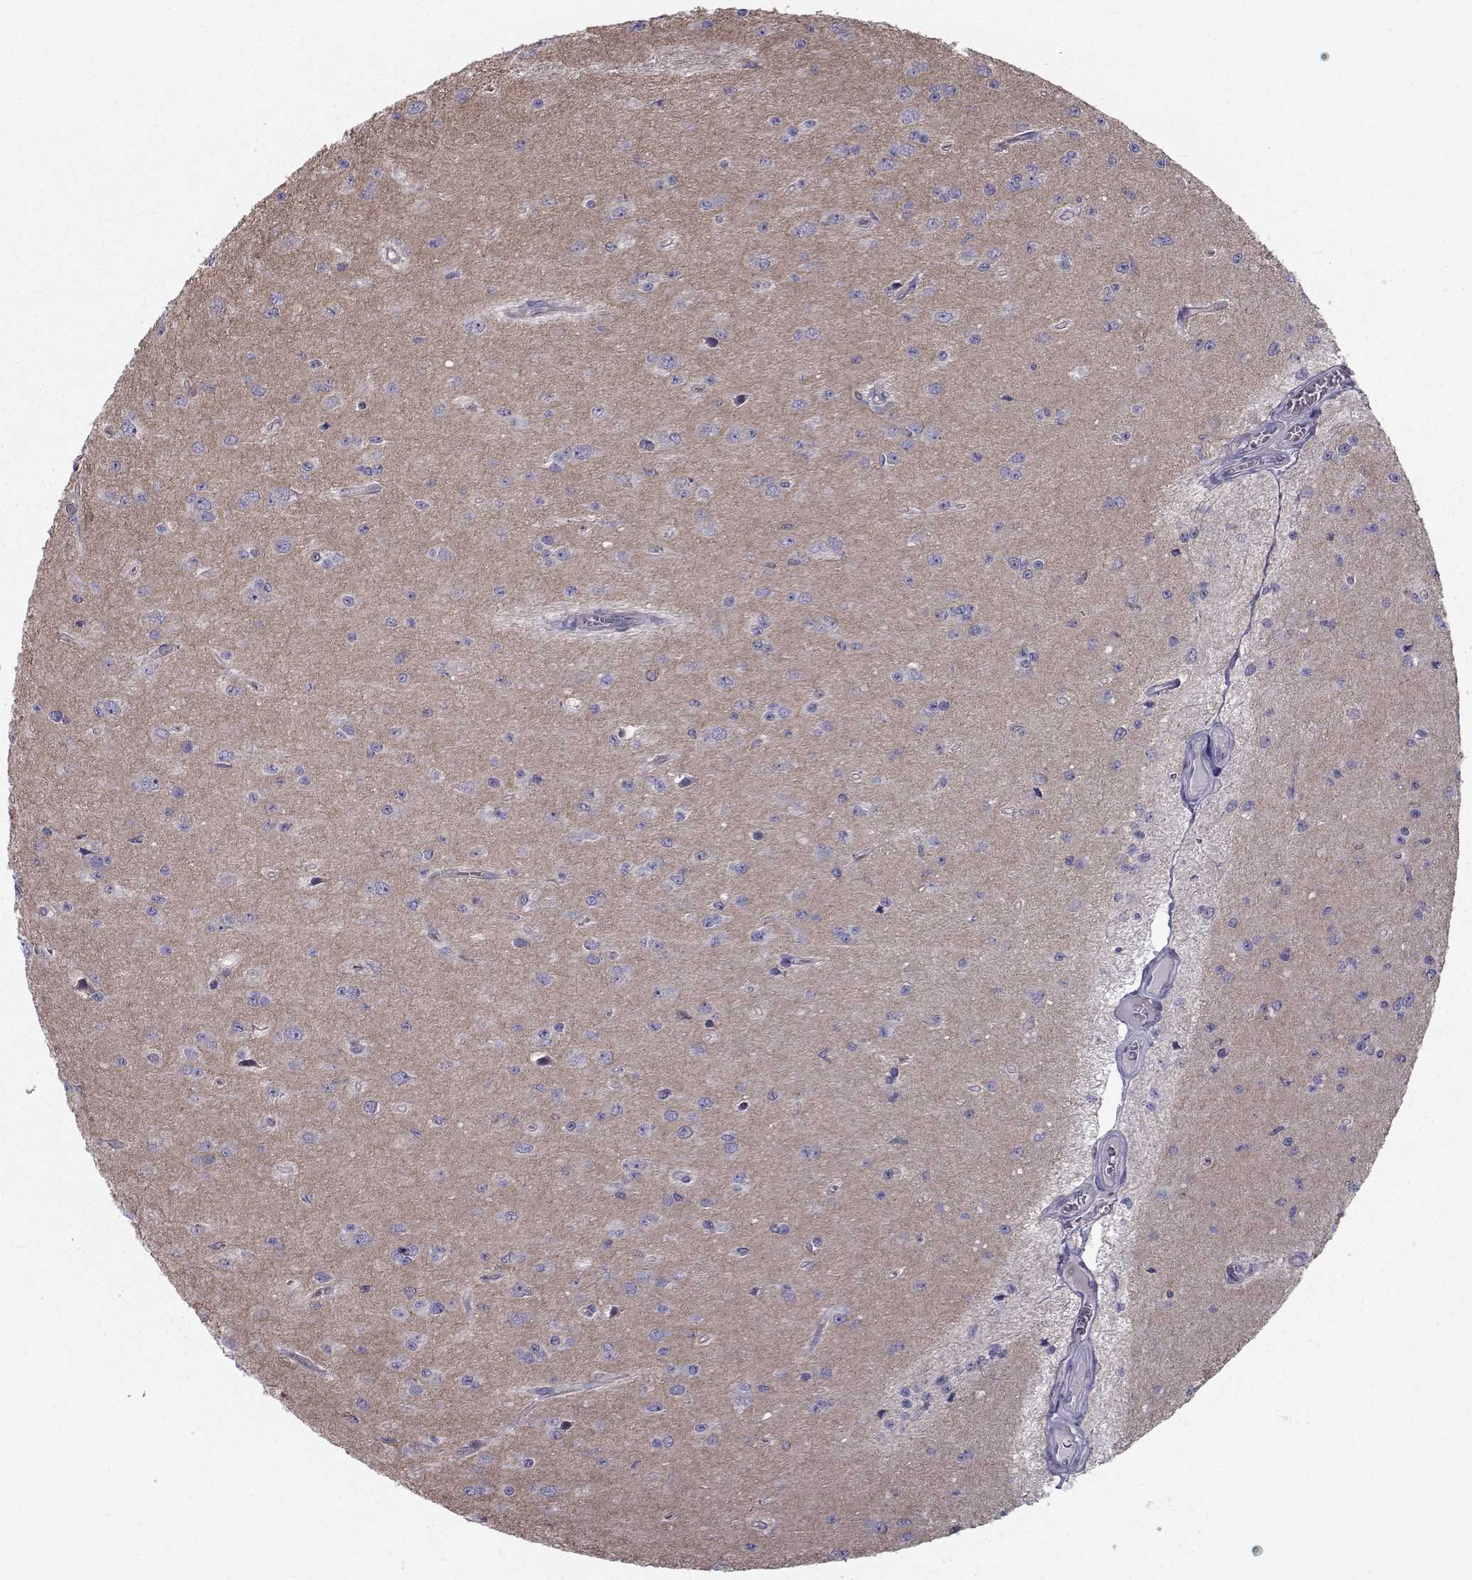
{"staining": {"intensity": "negative", "quantity": "none", "location": "none"}, "tissue": "glioma", "cell_type": "Tumor cells", "image_type": "cancer", "snomed": [{"axis": "morphology", "description": "Glioma, malignant, Low grade"}, {"axis": "topography", "description": "Brain"}], "caption": "Human low-grade glioma (malignant) stained for a protein using immunohistochemistry displays no positivity in tumor cells.", "gene": "QPCT", "patient": {"sex": "female", "age": 45}}